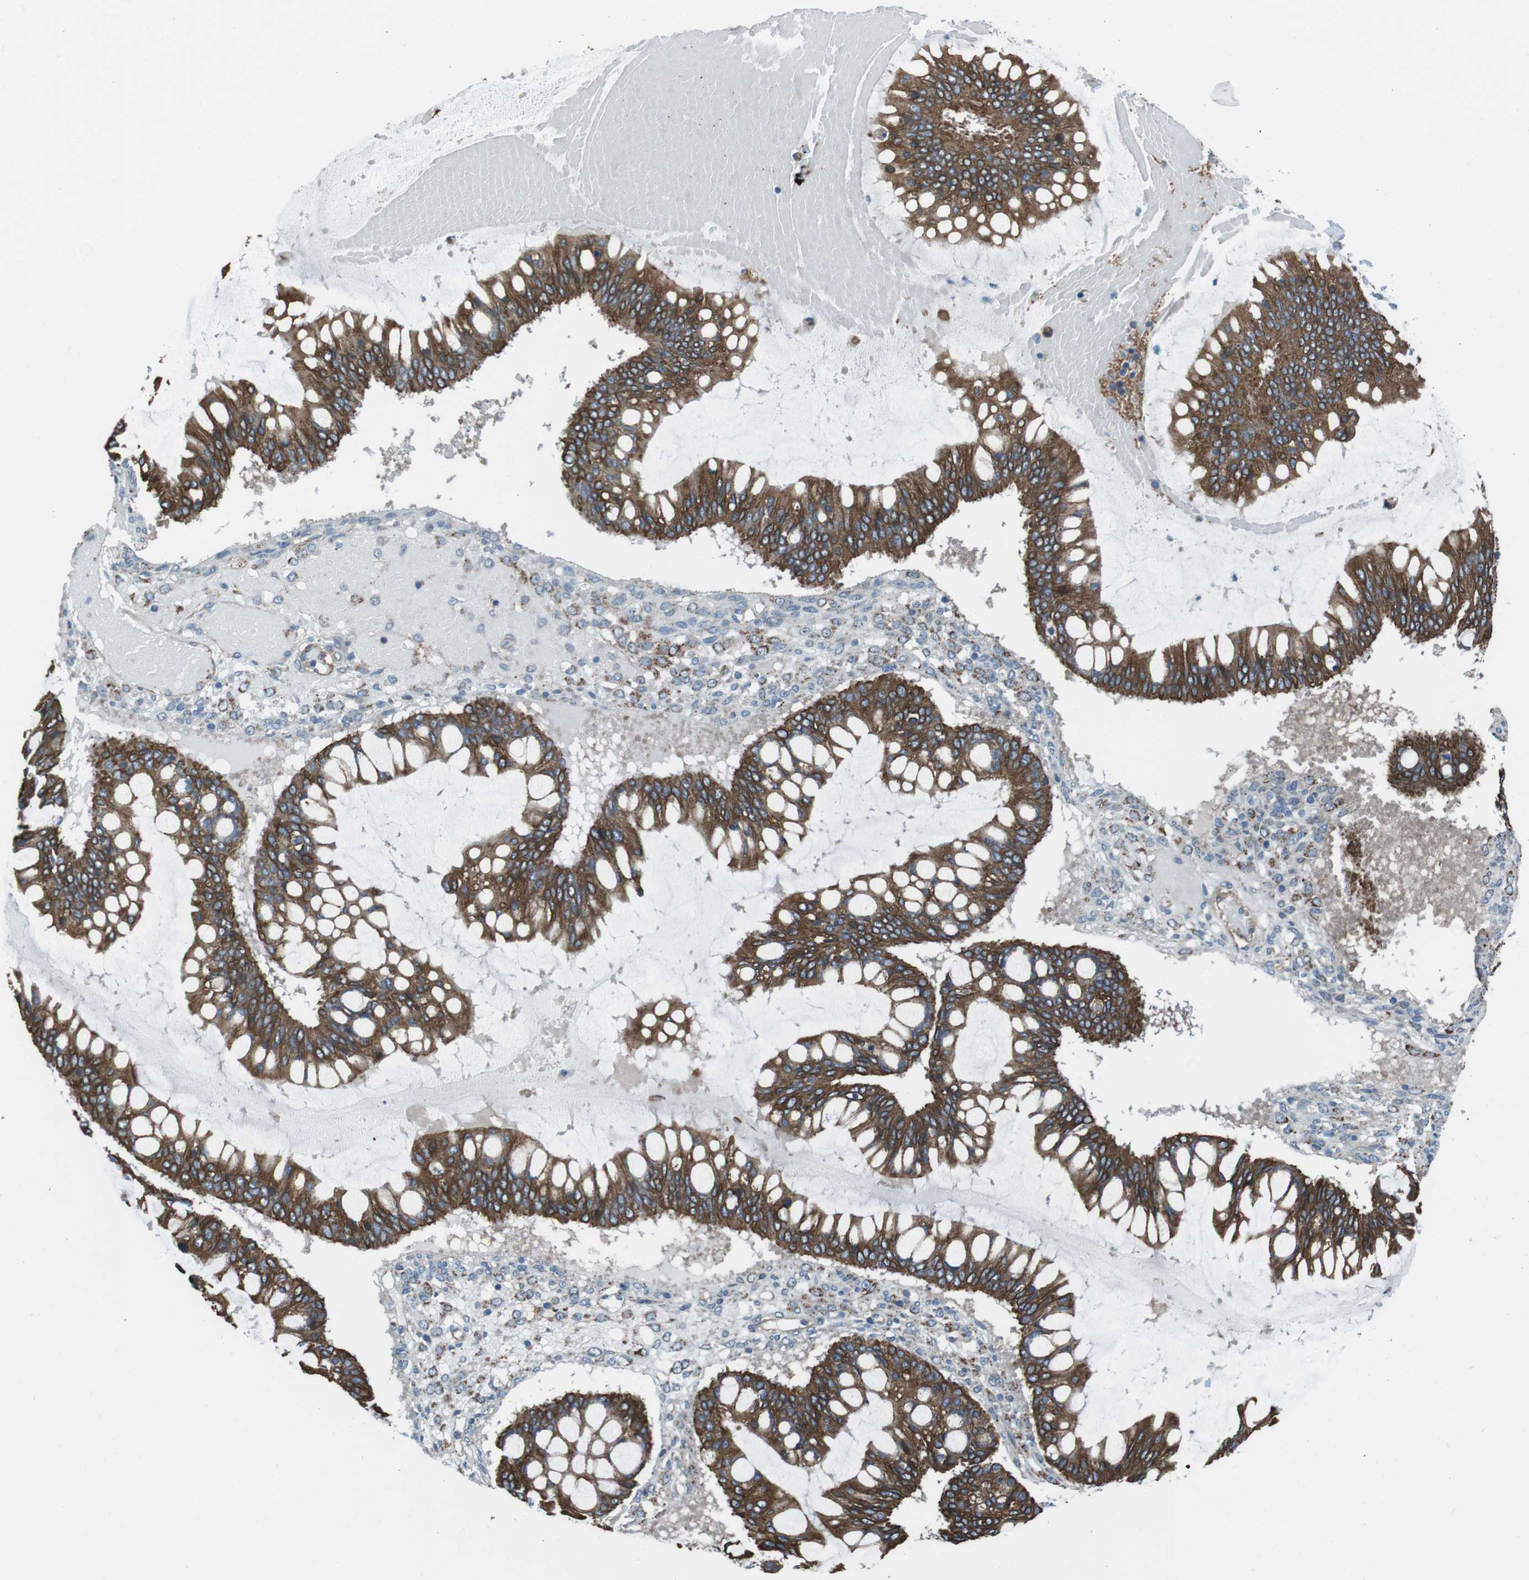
{"staining": {"intensity": "strong", "quantity": ">75%", "location": "cytoplasmic/membranous"}, "tissue": "ovarian cancer", "cell_type": "Tumor cells", "image_type": "cancer", "snomed": [{"axis": "morphology", "description": "Cystadenocarcinoma, mucinous, NOS"}, {"axis": "topography", "description": "Ovary"}], "caption": "Mucinous cystadenocarcinoma (ovarian) was stained to show a protein in brown. There is high levels of strong cytoplasmic/membranous expression in approximately >75% of tumor cells.", "gene": "FAM174B", "patient": {"sex": "female", "age": 73}}